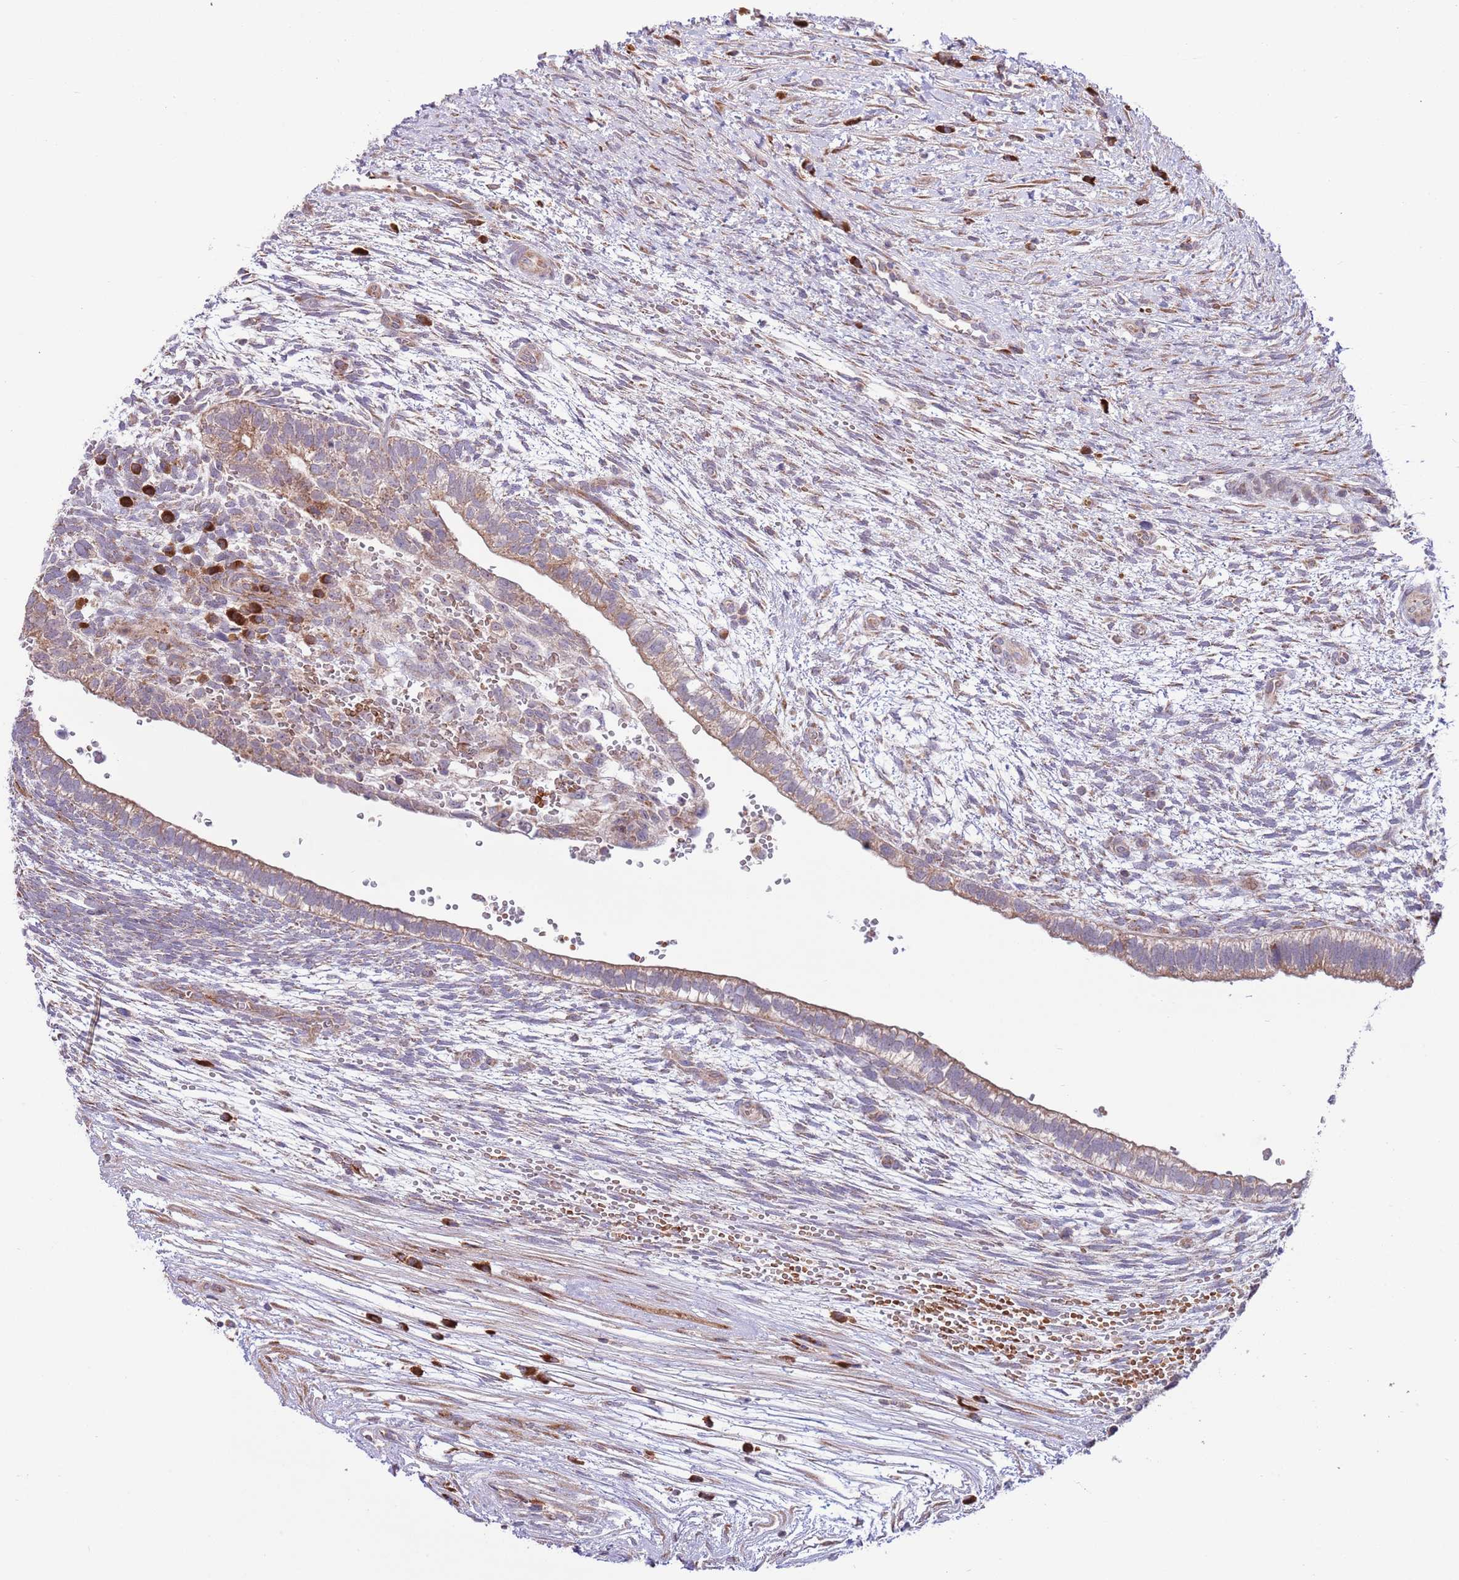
{"staining": {"intensity": "moderate", "quantity": ">75%", "location": "cytoplasmic/membranous"}, "tissue": "testis cancer", "cell_type": "Tumor cells", "image_type": "cancer", "snomed": [{"axis": "morphology", "description": "Normal tissue, NOS"}, {"axis": "morphology", "description": "Carcinoma, Embryonal, NOS"}, {"axis": "topography", "description": "Testis"}], "caption": "This is an image of immunohistochemistry (IHC) staining of testis embryonal carcinoma, which shows moderate expression in the cytoplasmic/membranous of tumor cells.", "gene": "DAND5", "patient": {"sex": "male", "age": 32}}